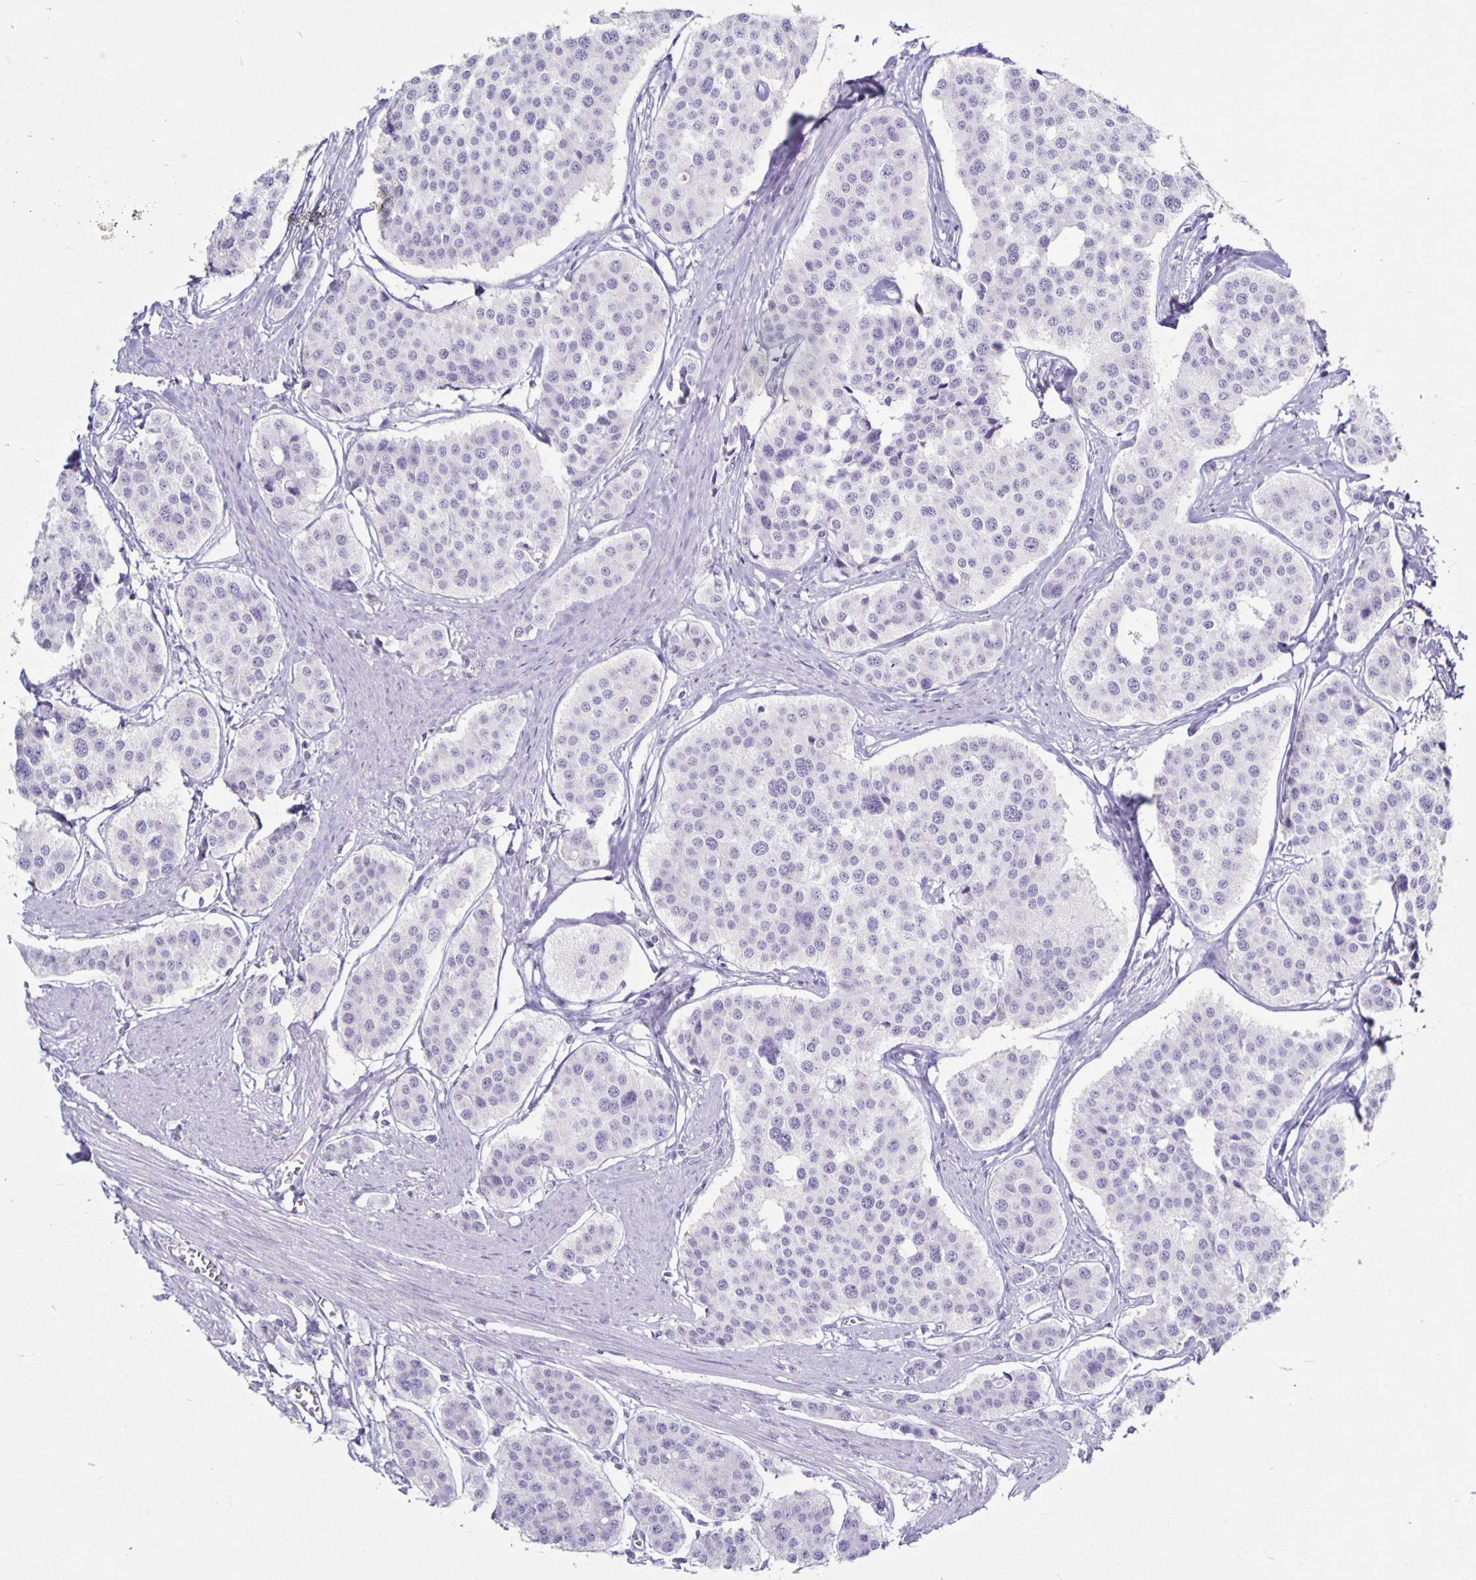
{"staining": {"intensity": "negative", "quantity": "none", "location": "none"}, "tissue": "carcinoid", "cell_type": "Tumor cells", "image_type": "cancer", "snomed": [{"axis": "morphology", "description": "Carcinoid, malignant, NOS"}, {"axis": "topography", "description": "Small intestine"}], "caption": "Image shows no protein expression in tumor cells of carcinoid tissue. (IHC, brightfield microscopy, high magnification).", "gene": "CT45A5", "patient": {"sex": "male", "age": 60}}